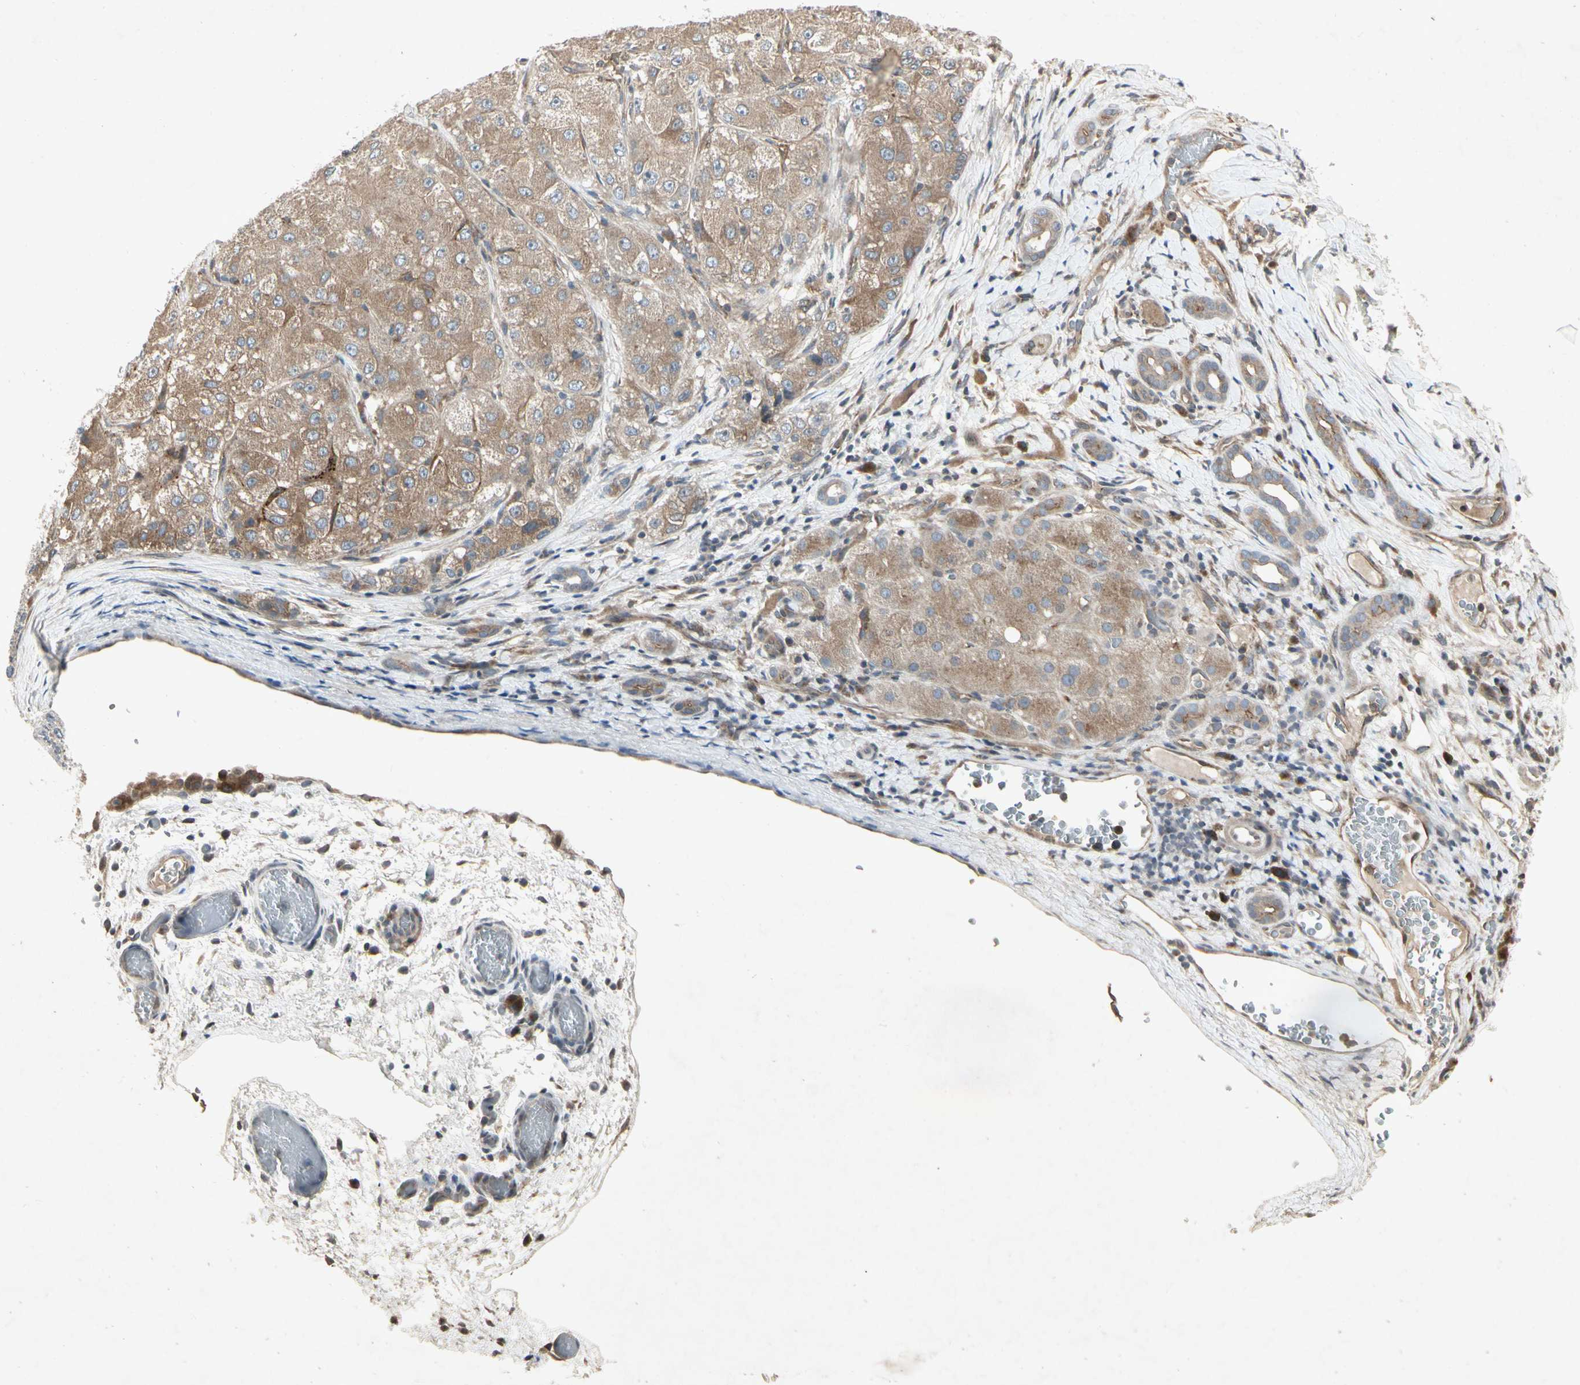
{"staining": {"intensity": "moderate", "quantity": ">75%", "location": "cytoplasmic/membranous"}, "tissue": "liver cancer", "cell_type": "Tumor cells", "image_type": "cancer", "snomed": [{"axis": "morphology", "description": "Carcinoma, Hepatocellular, NOS"}, {"axis": "topography", "description": "Liver"}], "caption": "Immunohistochemistry (IHC) micrograph of hepatocellular carcinoma (liver) stained for a protein (brown), which shows medium levels of moderate cytoplasmic/membranous staining in about >75% of tumor cells.", "gene": "TEK", "patient": {"sex": "male", "age": 80}}